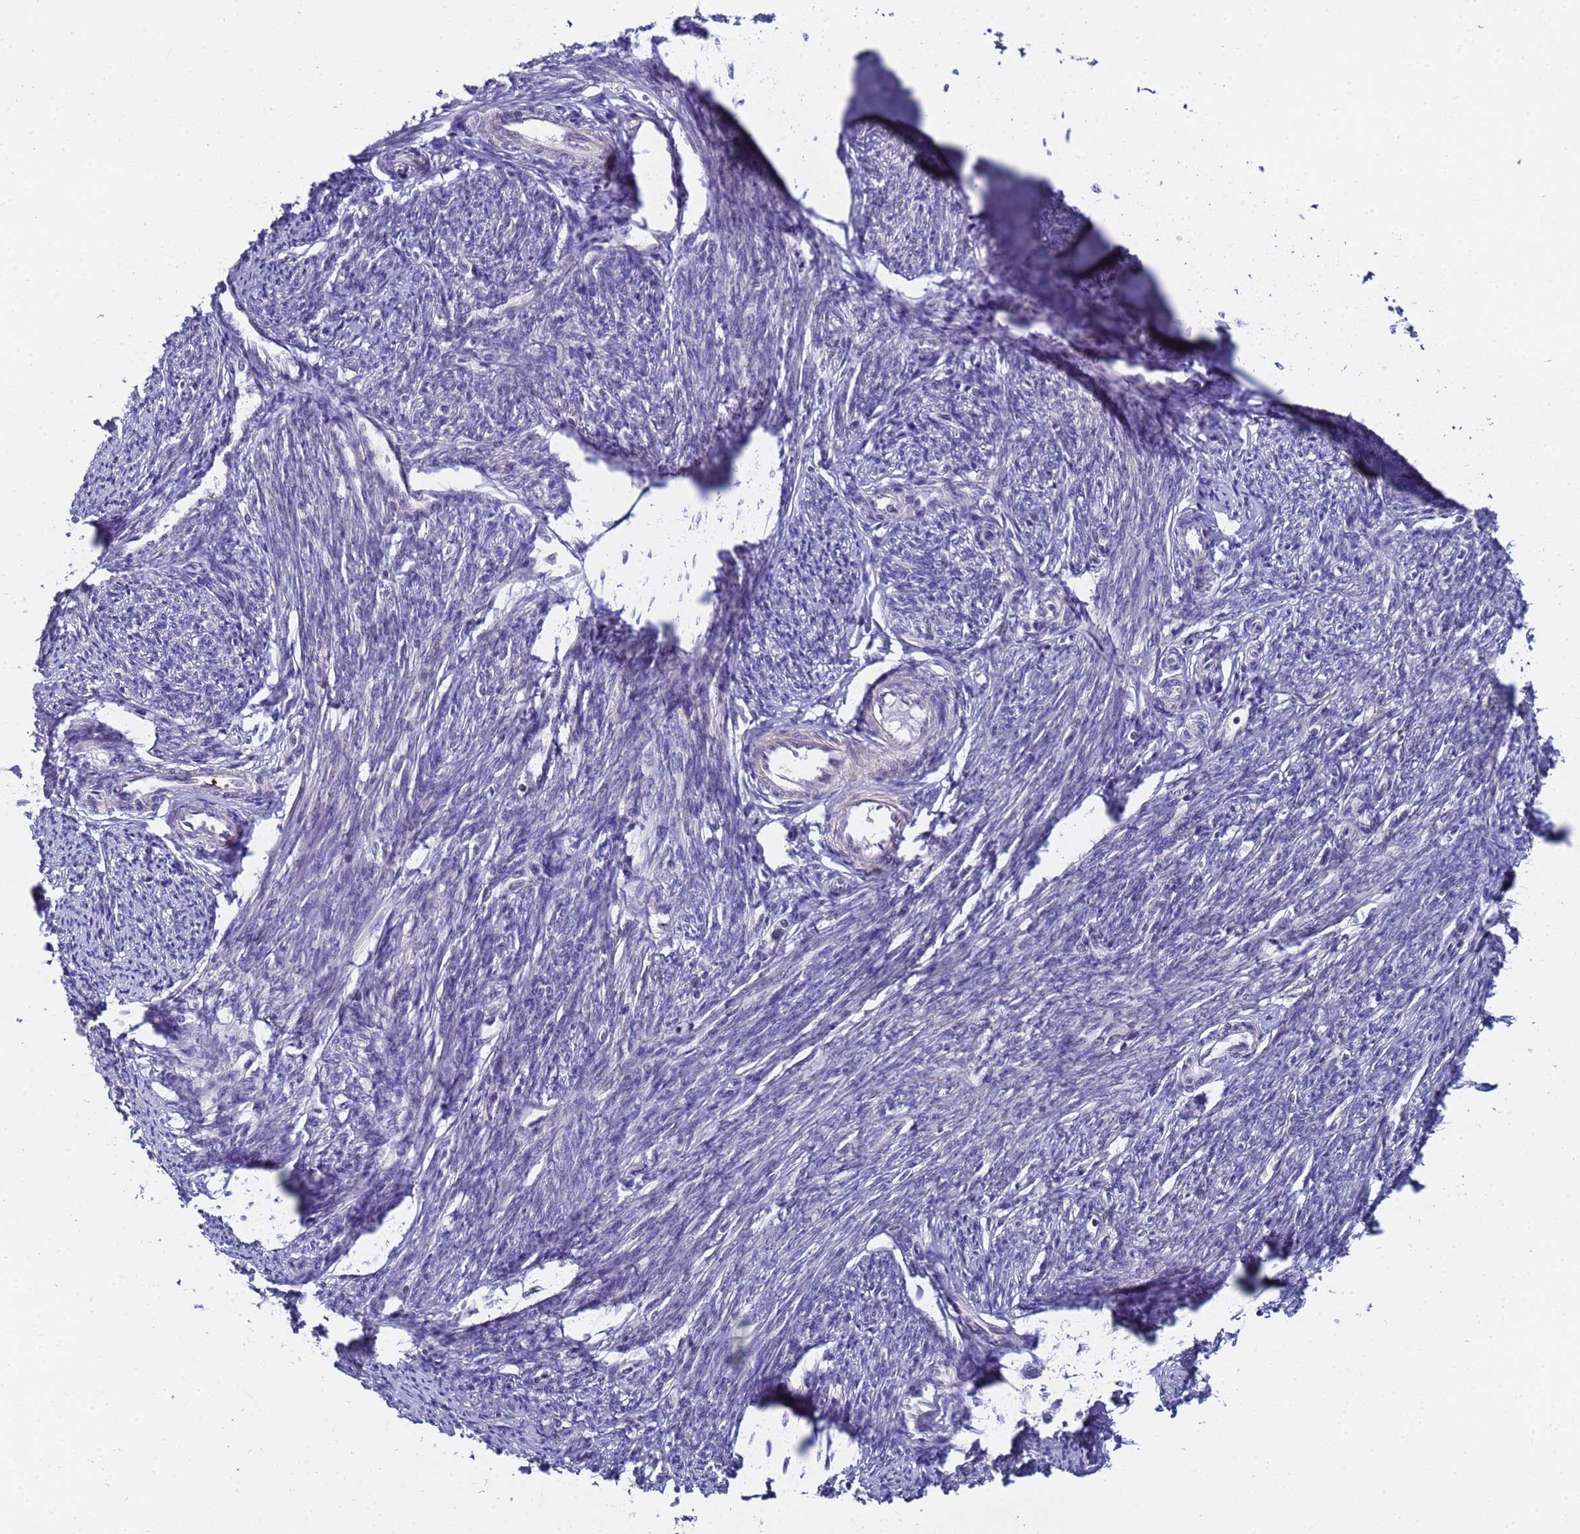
{"staining": {"intensity": "moderate", "quantity": "25%-75%", "location": "cytoplasmic/membranous"}, "tissue": "smooth muscle", "cell_type": "Smooth muscle cells", "image_type": "normal", "snomed": [{"axis": "morphology", "description": "Normal tissue, NOS"}, {"axis": "topography", "description": "Smooth muscle"}, {"axis": "topography", "description": "Uterus"}], "caption": "Unremarkable smooth muscle demonstrates moderate cytoplasmic/membranous positivity in approximately 25%-75% of smooth muscle cells Nuclei are stained in blue..", "gene": "ANAPC13", "patient": {"sex": "female", "age": 59}}